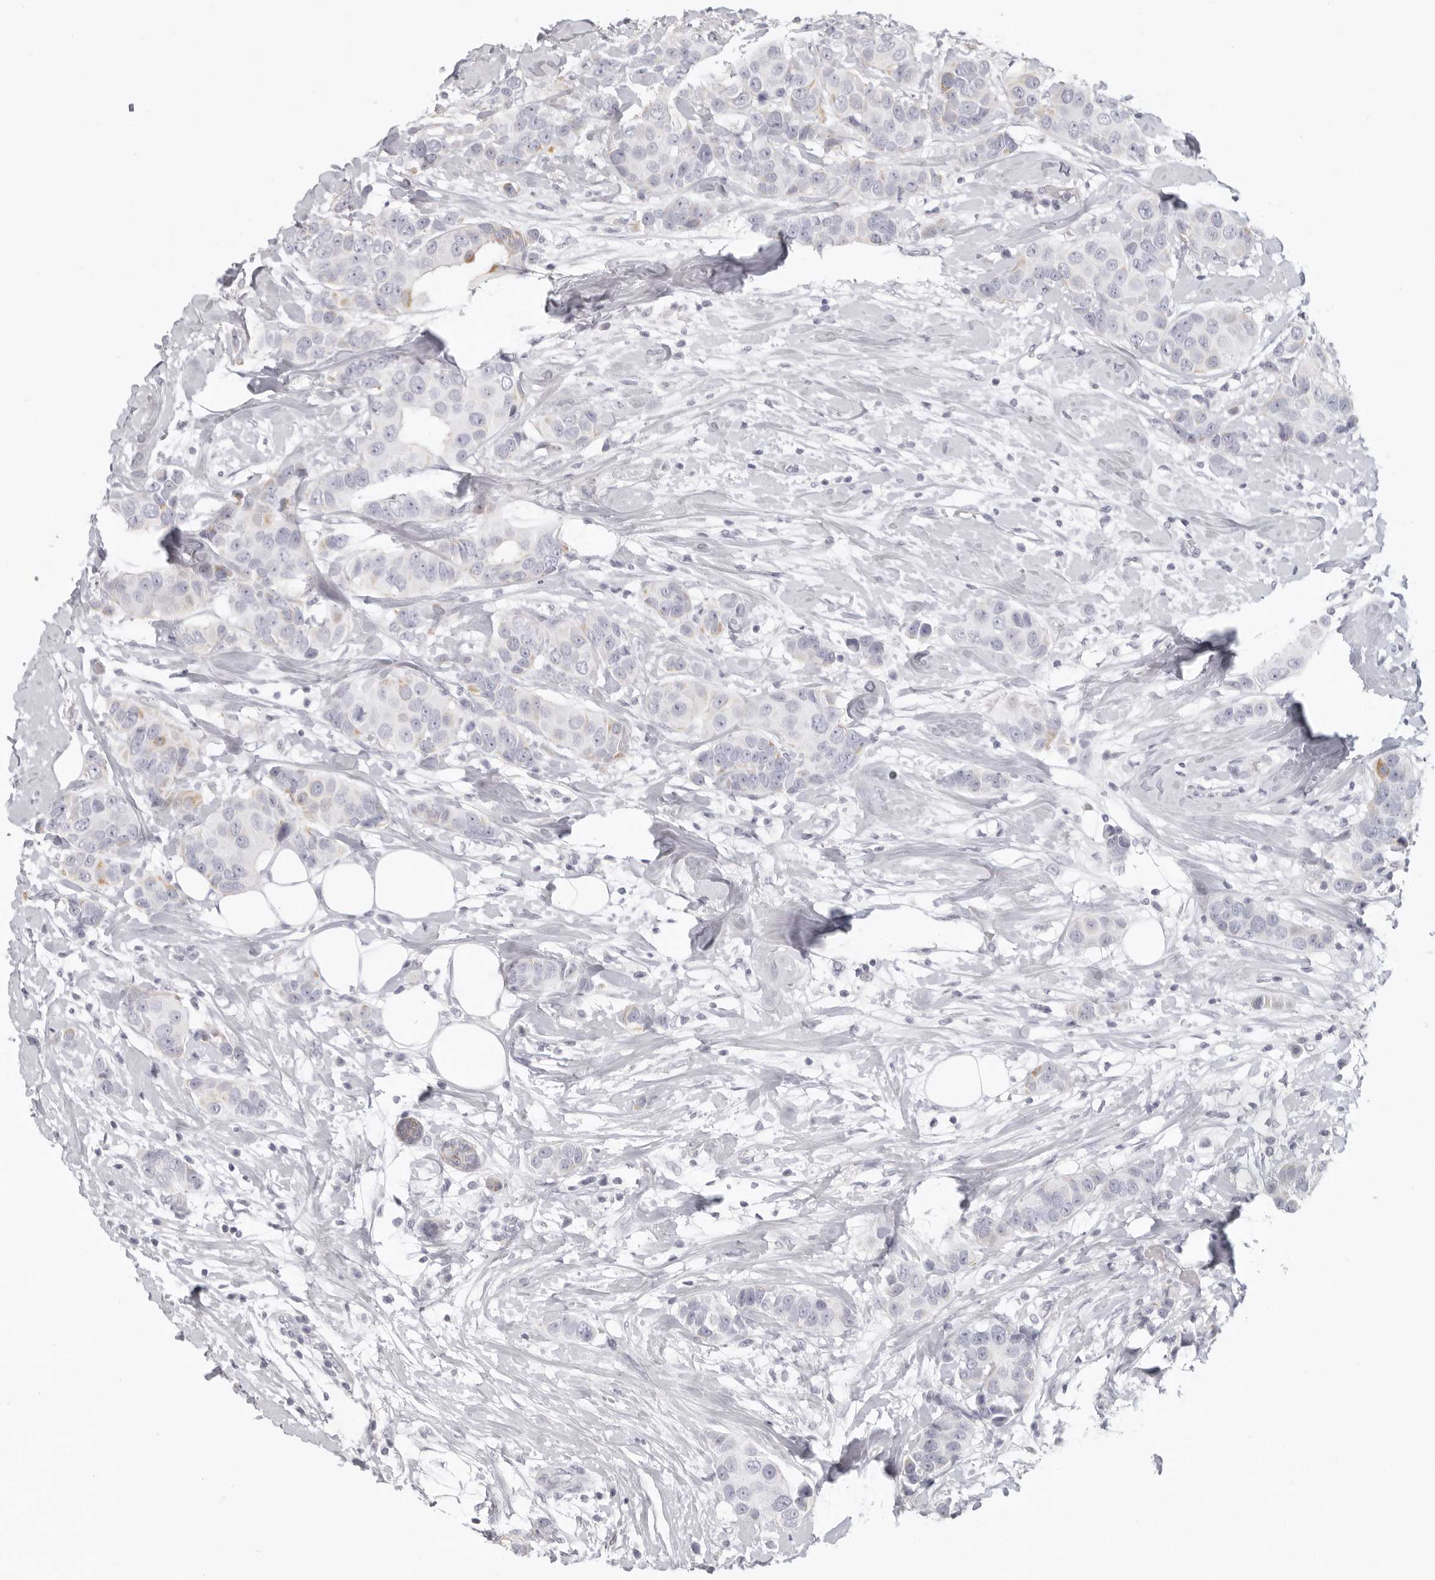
{"staining": {"intensity": "negative", "quantity": "none", "location": "none"}, "tissue": "breast cancer", "cell_type": "Tumor cells", "image_type": "cancer", "snomed": [{"axis": "morphology", "description": "Normal tissue, NOS"}, {"axis": "morphology", "description": "Duct carcinoma"}, {"axis": "topography", "description": "Breast"}], "caption": "Immunohistochemical staining of intraductal carcinoma (breast) displays no significant positivity in tumor cells.", "gene": "RXFP1", "patient": {"sex": "female", "age": 39}}